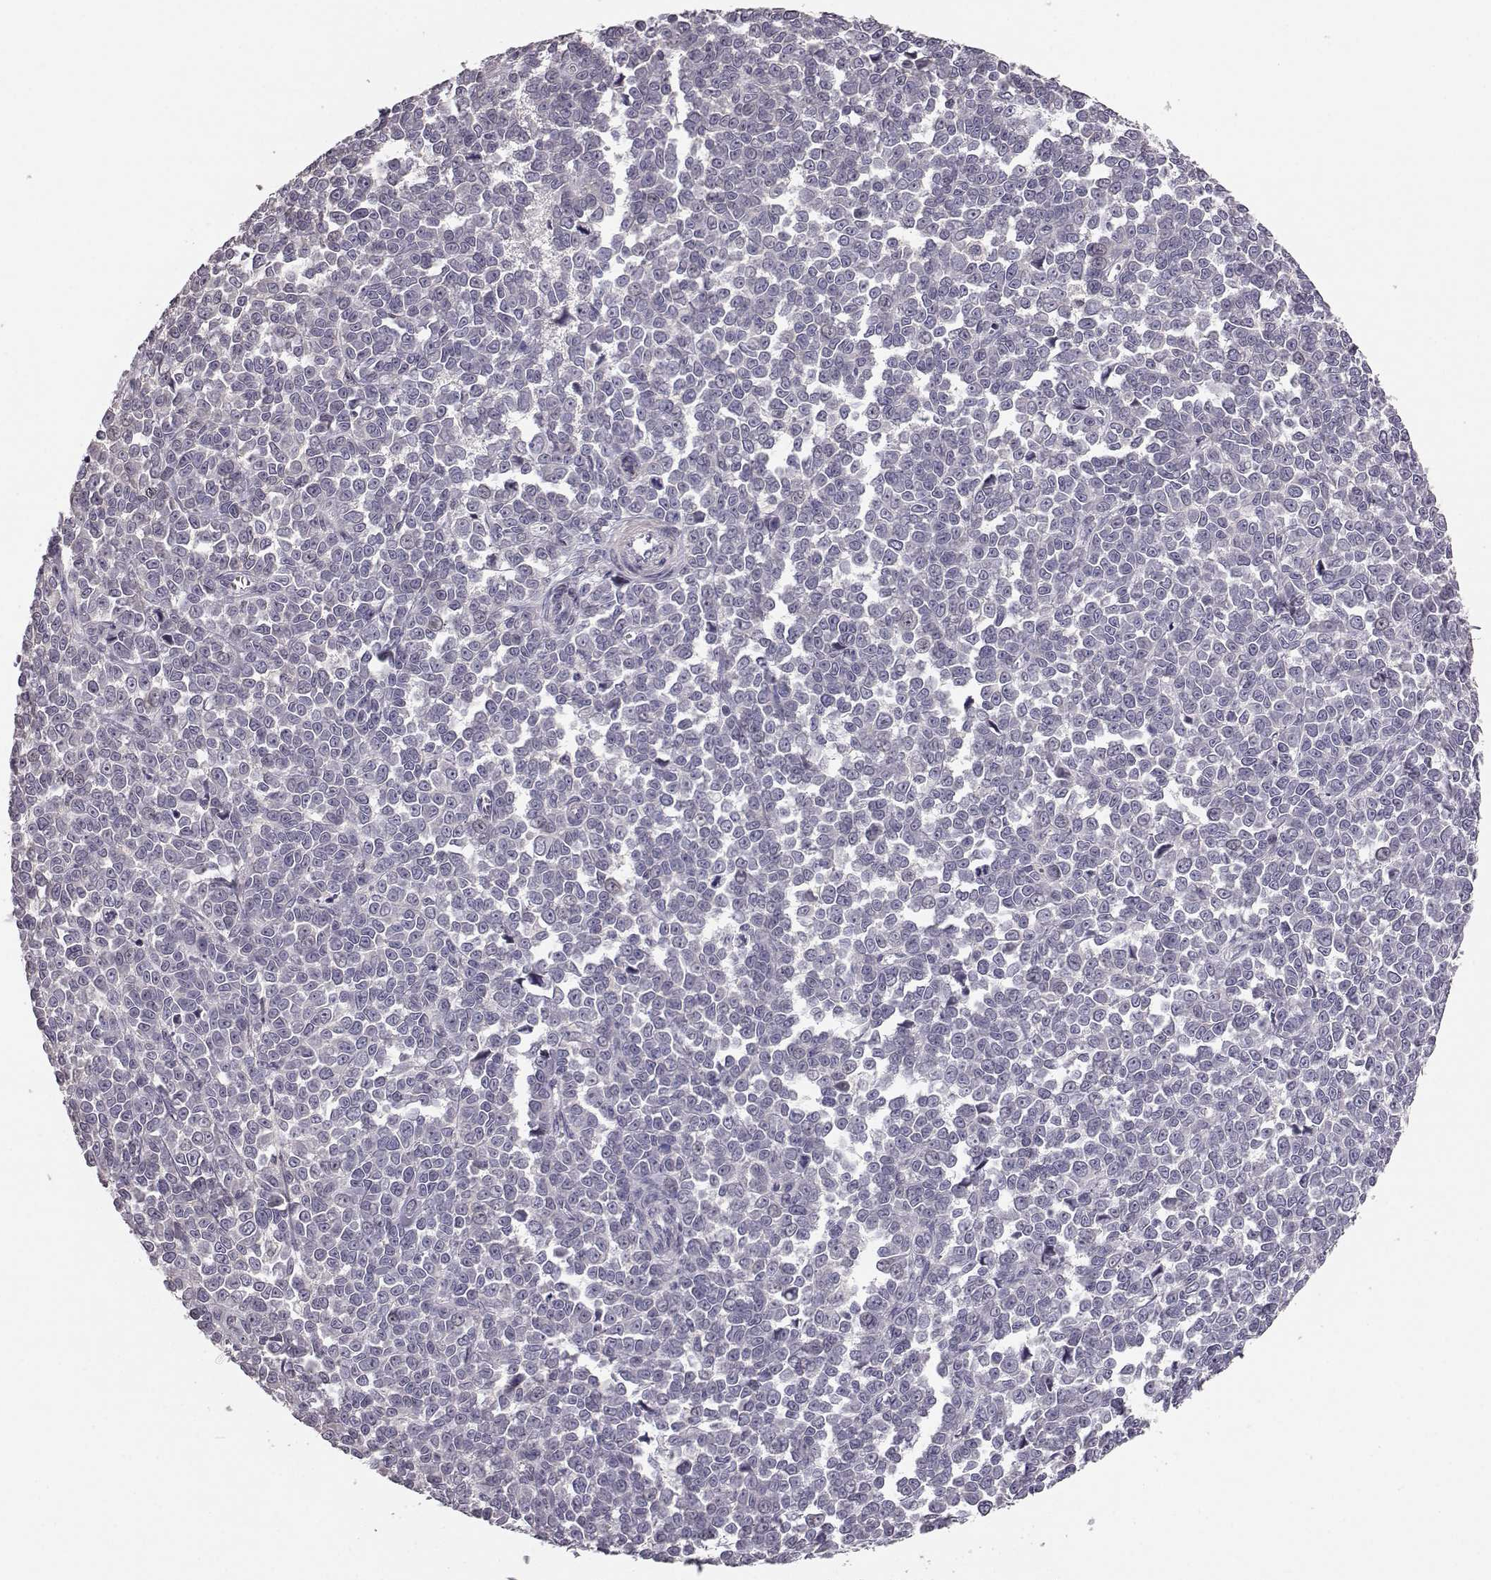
{"staining": {"intensity": "negative", "quantity": "none", "location": "none"}, "tissue": "melanoma", "cell_type": "Tumor cells", "image_type": "cancer", "snomed": [{"axis": "morphology", "description": "Malignant melanoma, NOS"}, {"axis": "topography", "description": "Skin"}], "caption": "A photomicrograph of human melanoma is negative for staining in tumor cells. (DAB (3,3'-diaminobenzidine) immunohistochemistry, high magnification).", "gene": "GPR50", "patient": {"sex": "female", "age": 95}}